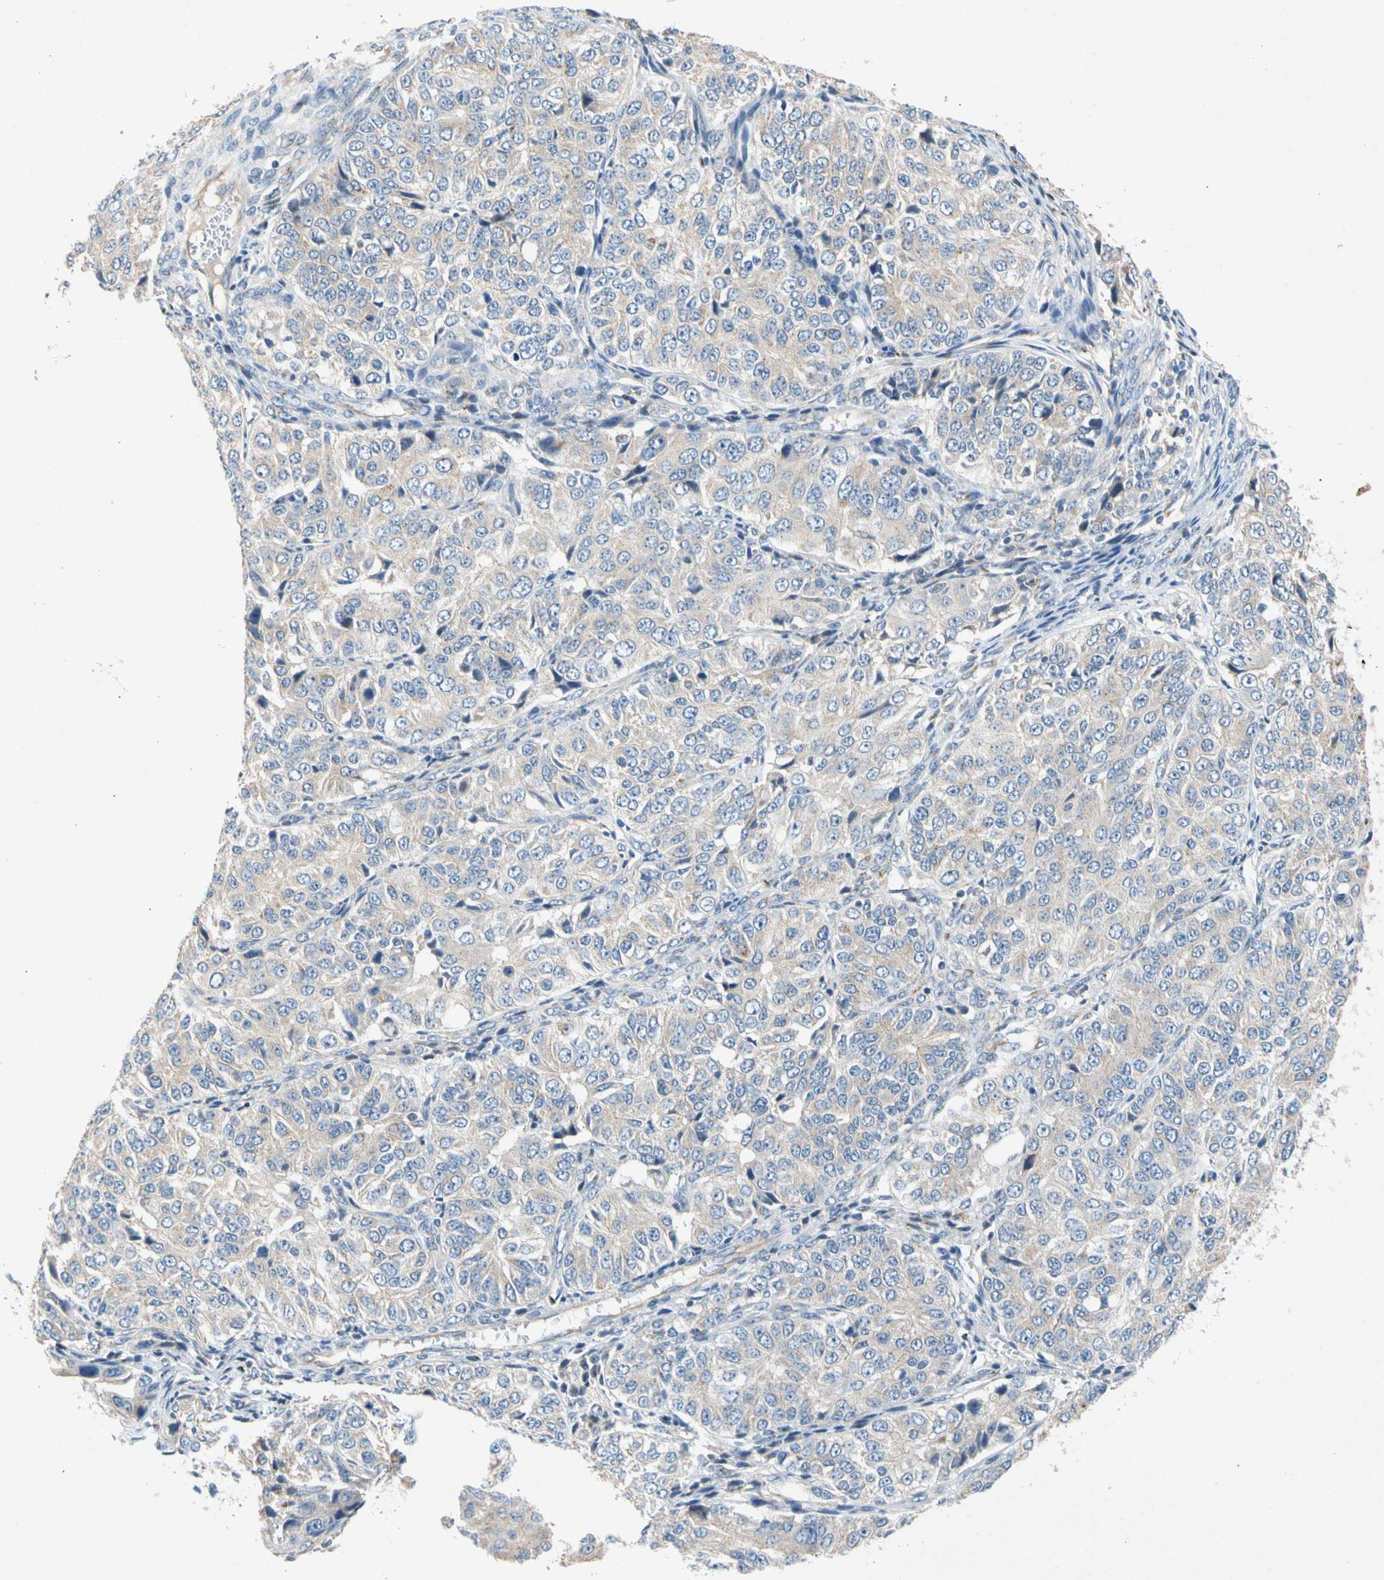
{"staining": {"intensity": "weak", "quantity": ">75%", "location": "cytoplasmic/membranous"}, "tissue": "ovarian cancer", "cell_type": "Tumor cells", "image_type": "cancer", "snomed": [{"axis": "morphology", "description": "Carcinoma, endometroid"}, {"axis": "topography", "description": "Ovary"}], "caption": "About >75% of tumor cells in endometroid carcinoma (ovarian) demonstrate weak cytoplasmic/membranous protein staining as visualized by brown immunohistochemical staining.", "gene": "GASK1B", "patient": {"sex": "female", "age": 51}}